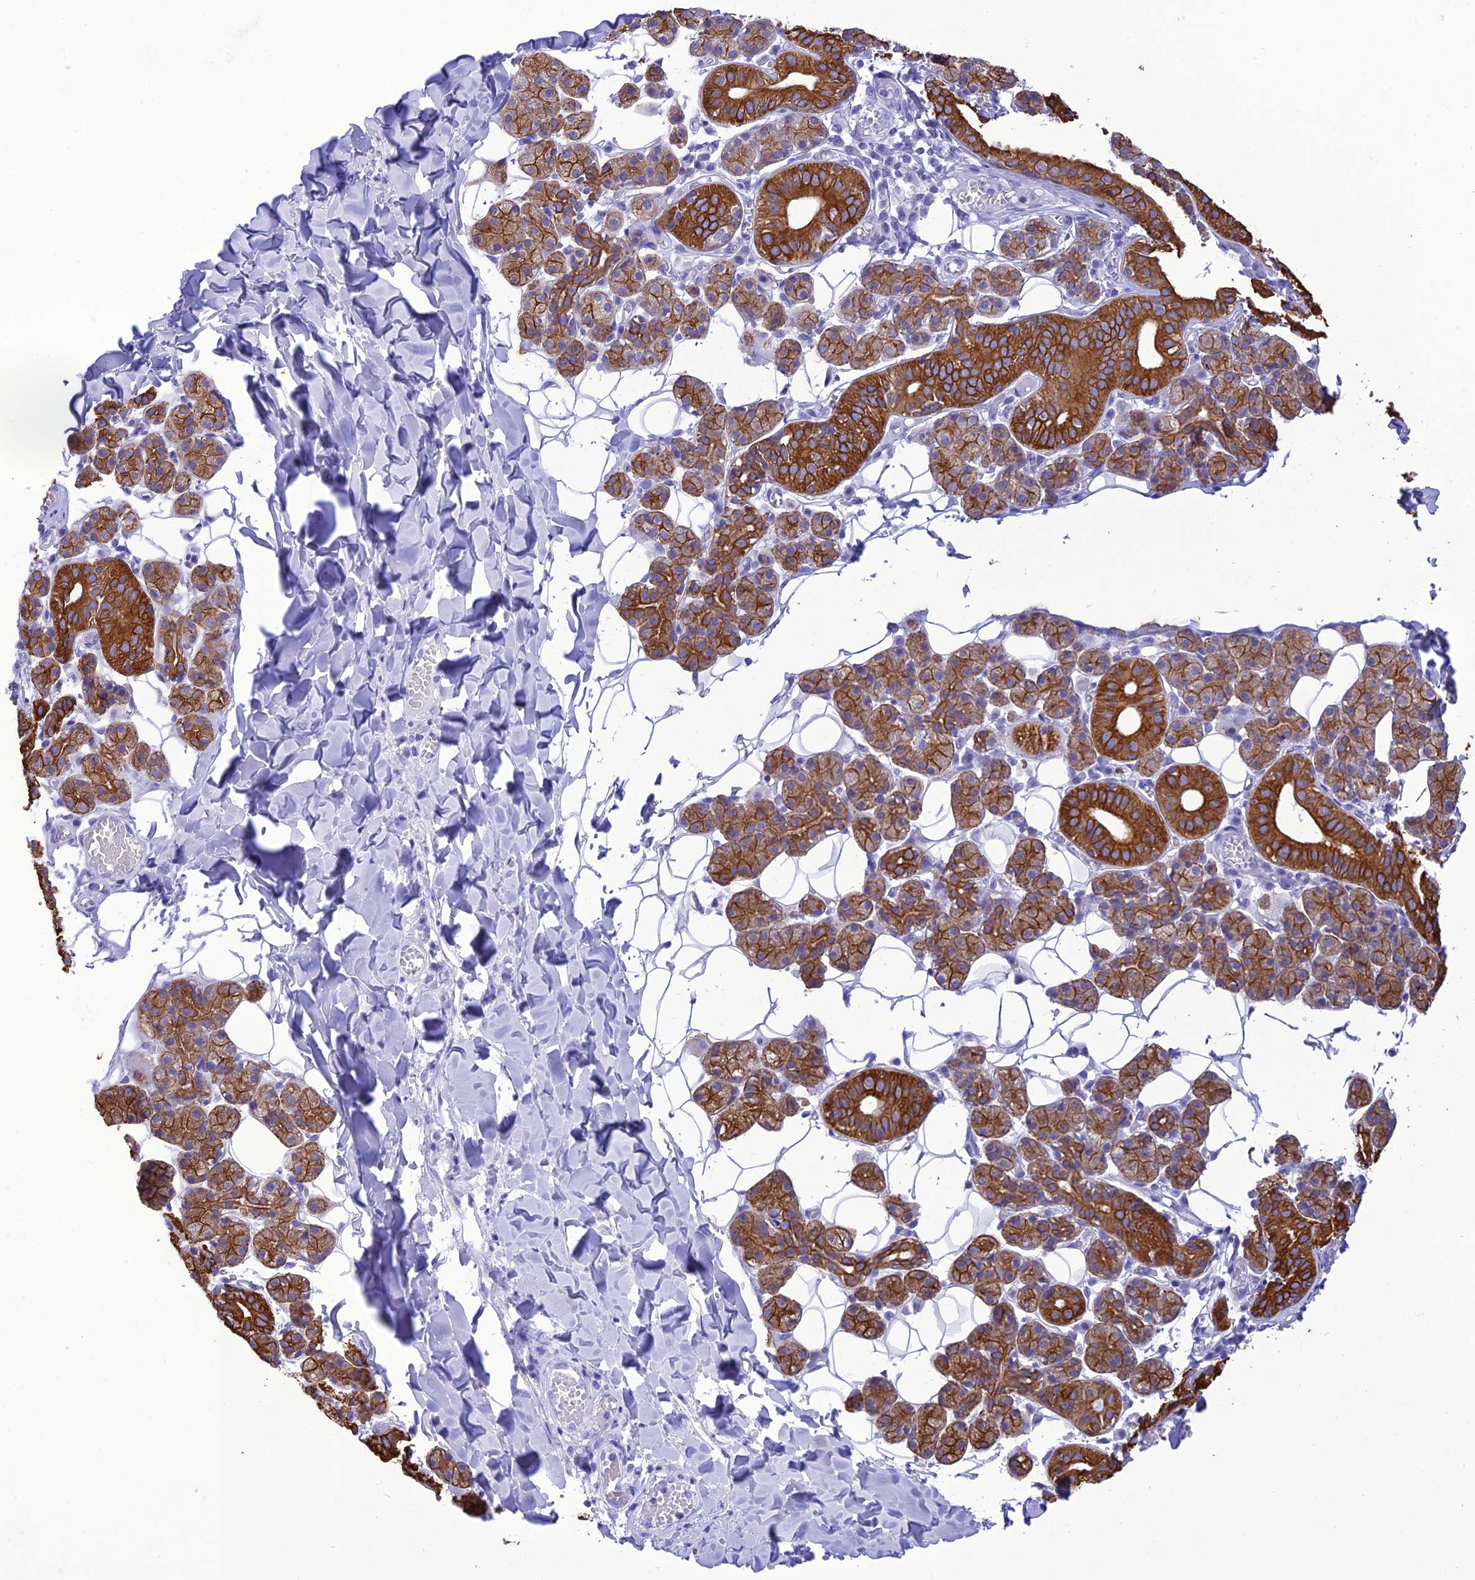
{"staining": {"intensity": "strong", "quantity": ">75%", "location": "cytoplasmic/membranous"}, "tissue": "salivary gland", "cell_type": "Glandular cells", "image_type": "normal", "snomed": [{"axis": "morphology", "description": "Normal tissue, NOS"}, {"axis": "topography", "description": "Salivary gland"}], "caption": "An immunohistochemistry photomicrograph of unremarkable tissue is shown. Protein staining in brown highlights strong cytoplasmic/membranous positivity in salivary gland within glandular cells. The staining was performed using DAB (3,3'-diaminobenzidine) to visualize the protein expression in brown, while the nuclei were stained in blue with hematoxylin (Magnification: 20x).", "gene": "VPS52", "patient": {"sex": "female", "age": 33}}